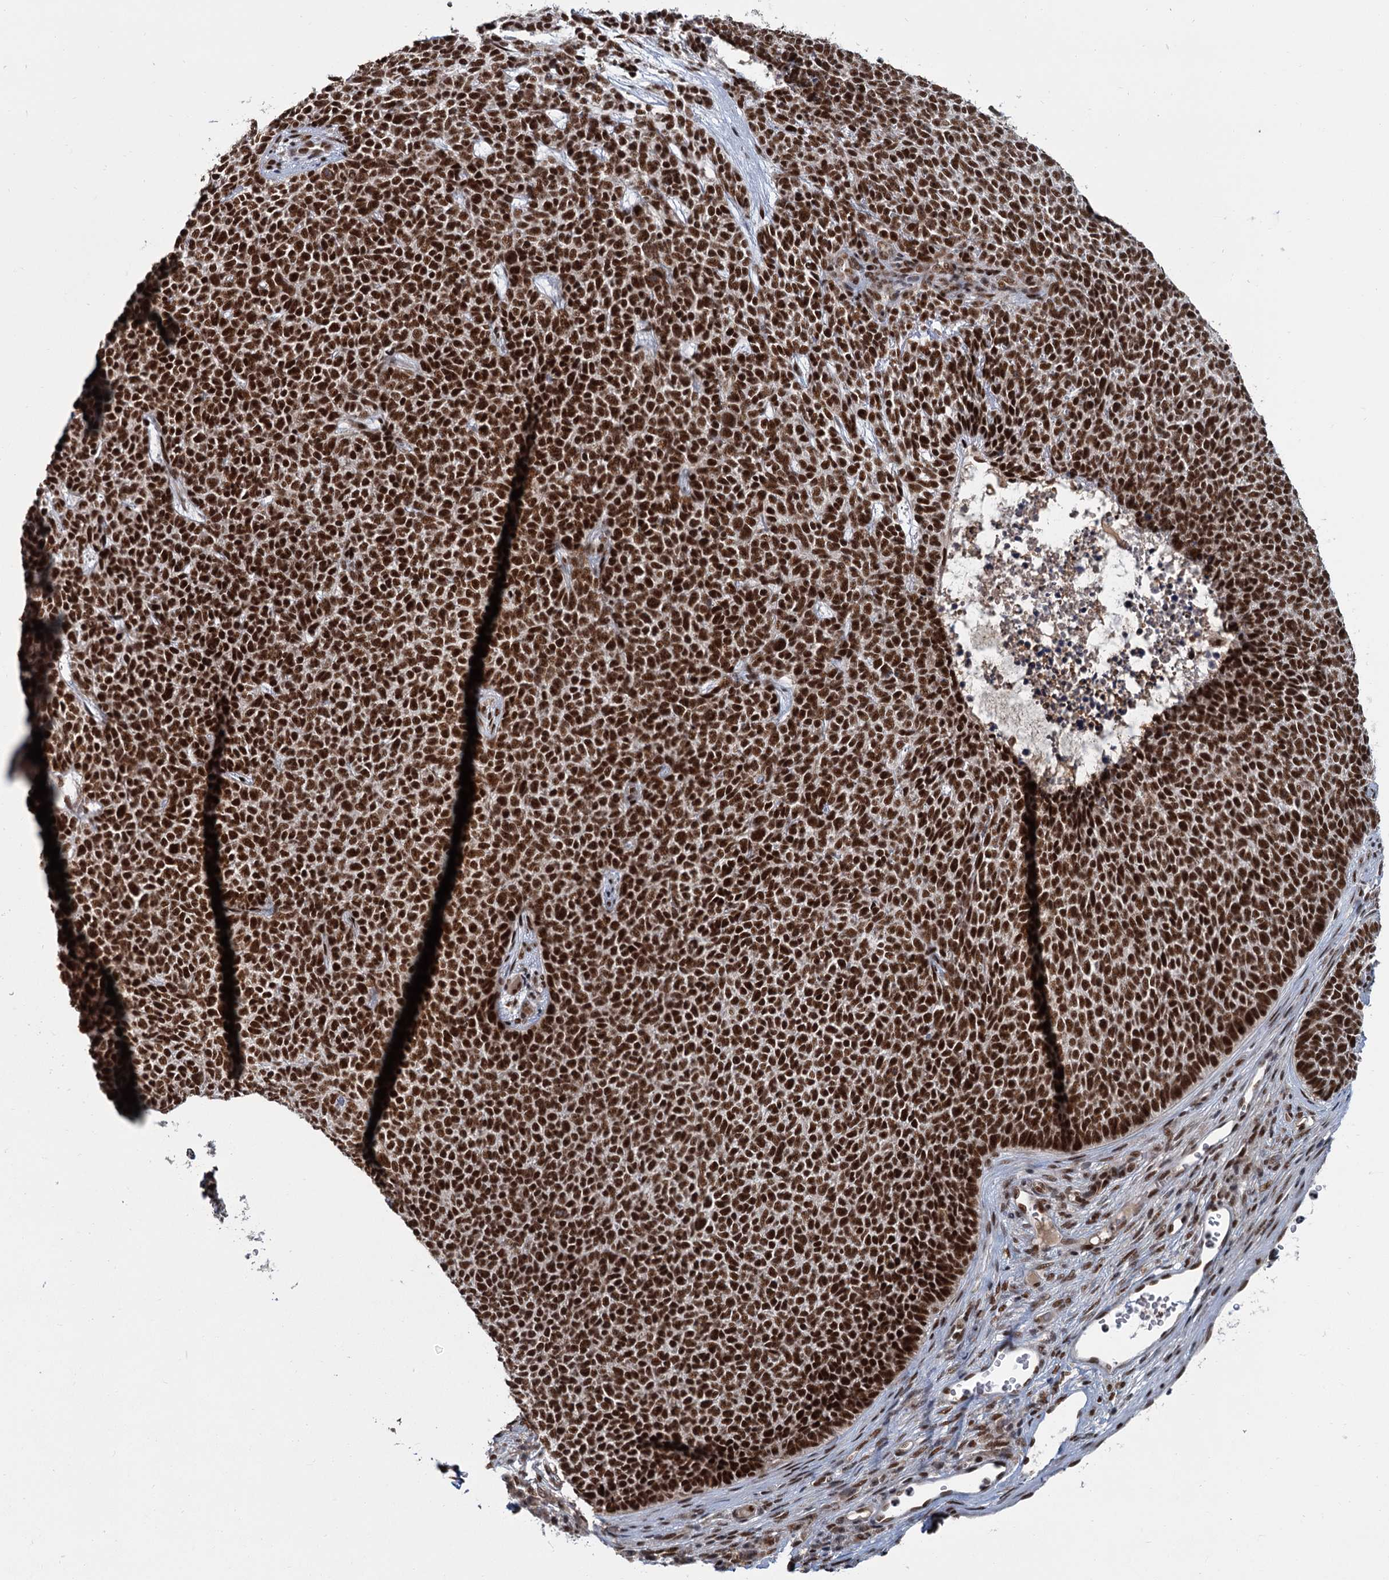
{"staining": {"intensity": "strong", "quantity": ">75%", "location": "nuclear"}, "tissue": "skin cancer", "cell_type": "Tumor cells", "image_type": "cancer", "snomed": [{"axis": "morphology", "description": "Basal cell carcinoma"}, {"axis": "topography", "description": "Skin"}], "caption": "DAB (3,3'-diaminobenzidine) immunohistochemical staining of skin basal cell carcinoma exhibits strong nuclear protein expression in about >75% of tumor cells. Using DAB (brown) and hematoxylin (blue) stains, captured at high magnification using brightfield microscopy.", "gene": "WBP4", "patient": {"sex": "female", "age": 84}}